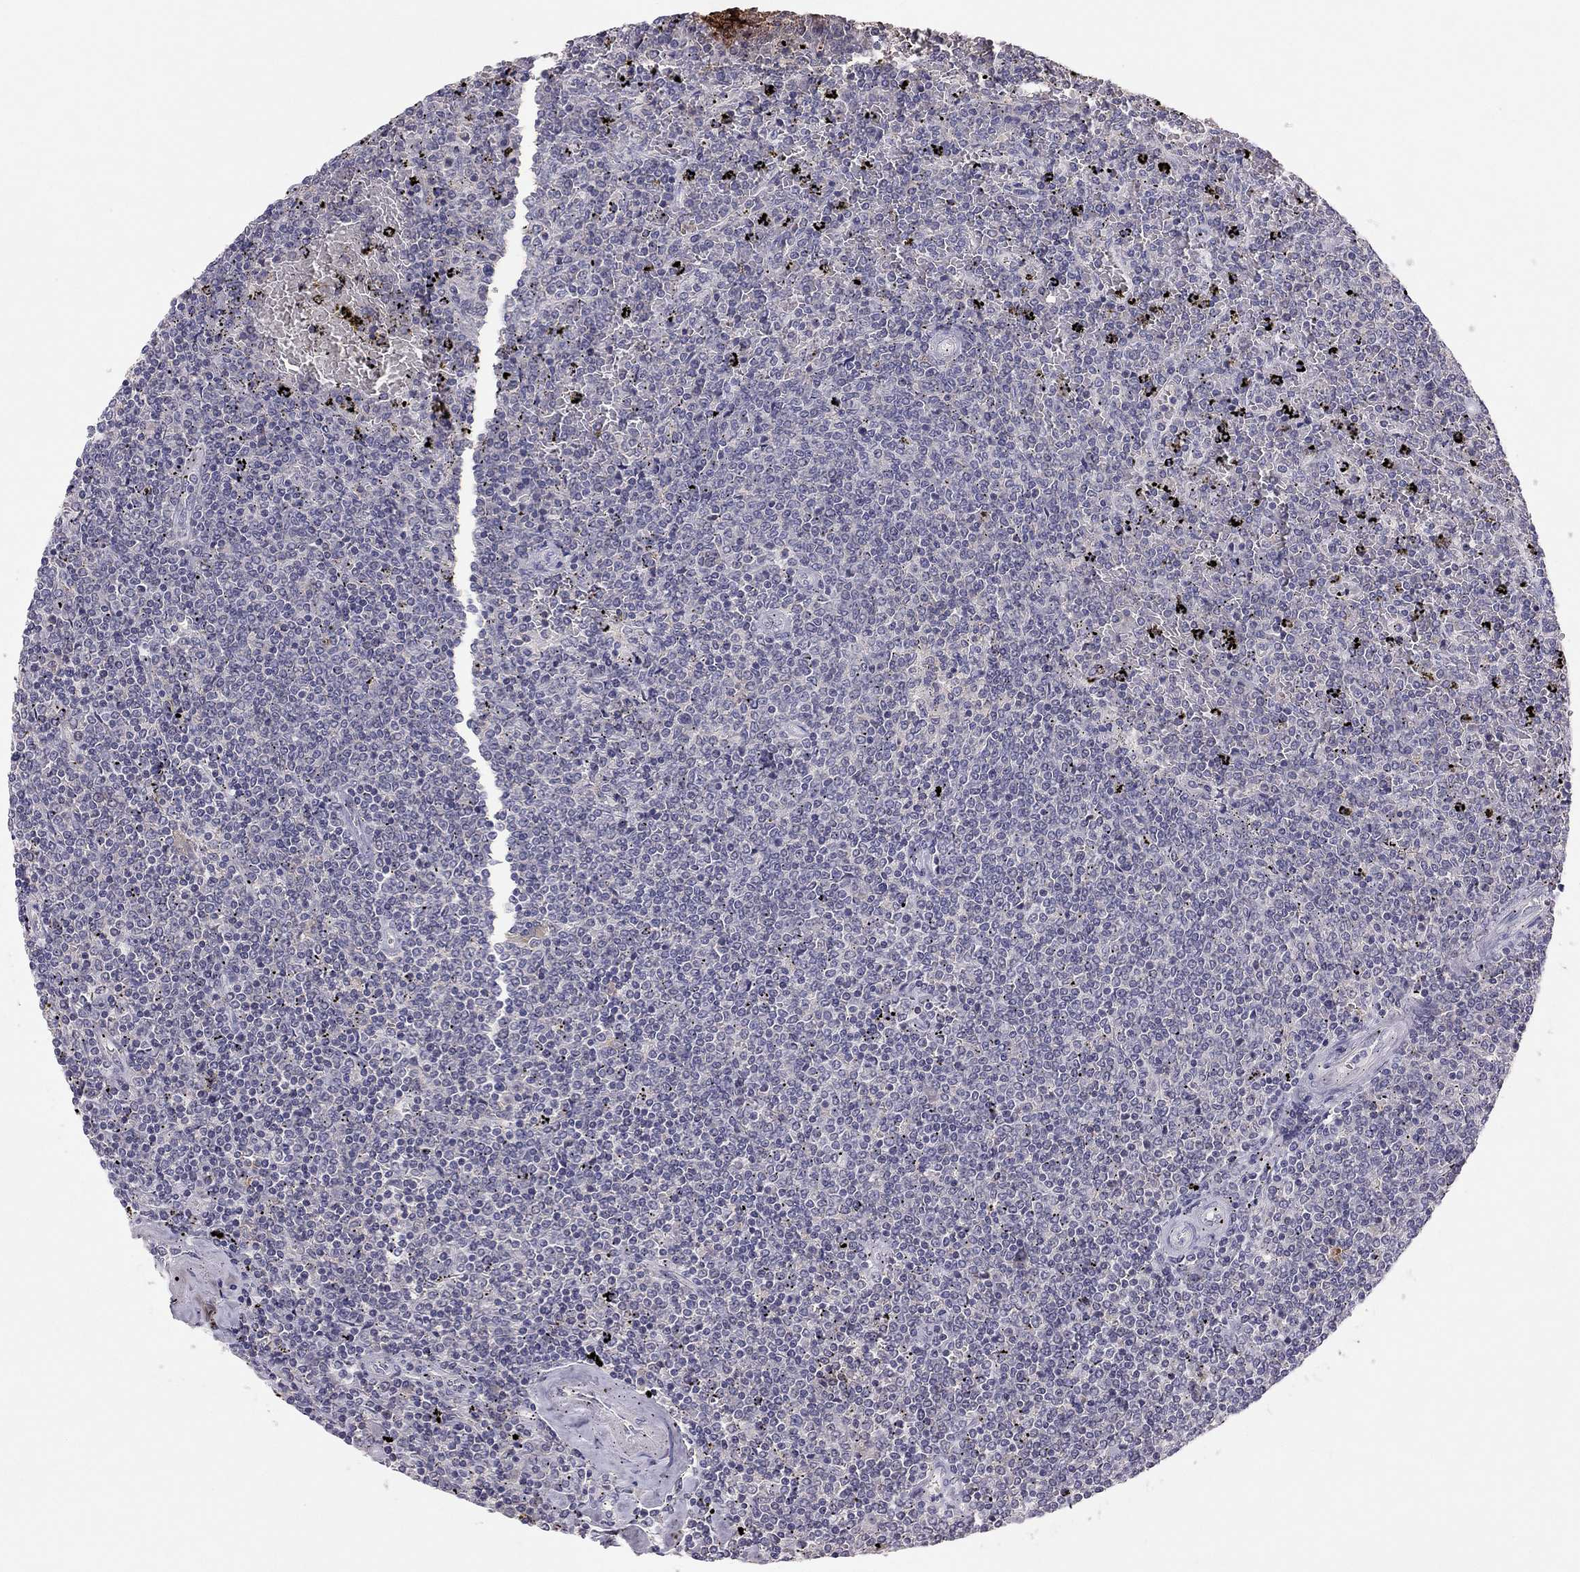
{"staining": {"intensity": "negative", "quantity": "none", "location": "none"}, "tissue": "lymphoma", "cell_type": "Tumor cells", "image_type": "cancer", "snomed": [{"axis": "morphology", "description": "Malignant lymphoma, non-Hodgkin's type, Low grade"}, {"axis": "topography", "description": "Spleen"}], "caption": "Protein analysis of low-grade malignant lymphoma, non-Hodgkin's type shows no significant staining in tumor cells.", "gene": "ADORA2A", "patient": {"sex": "female", "age": 77}}